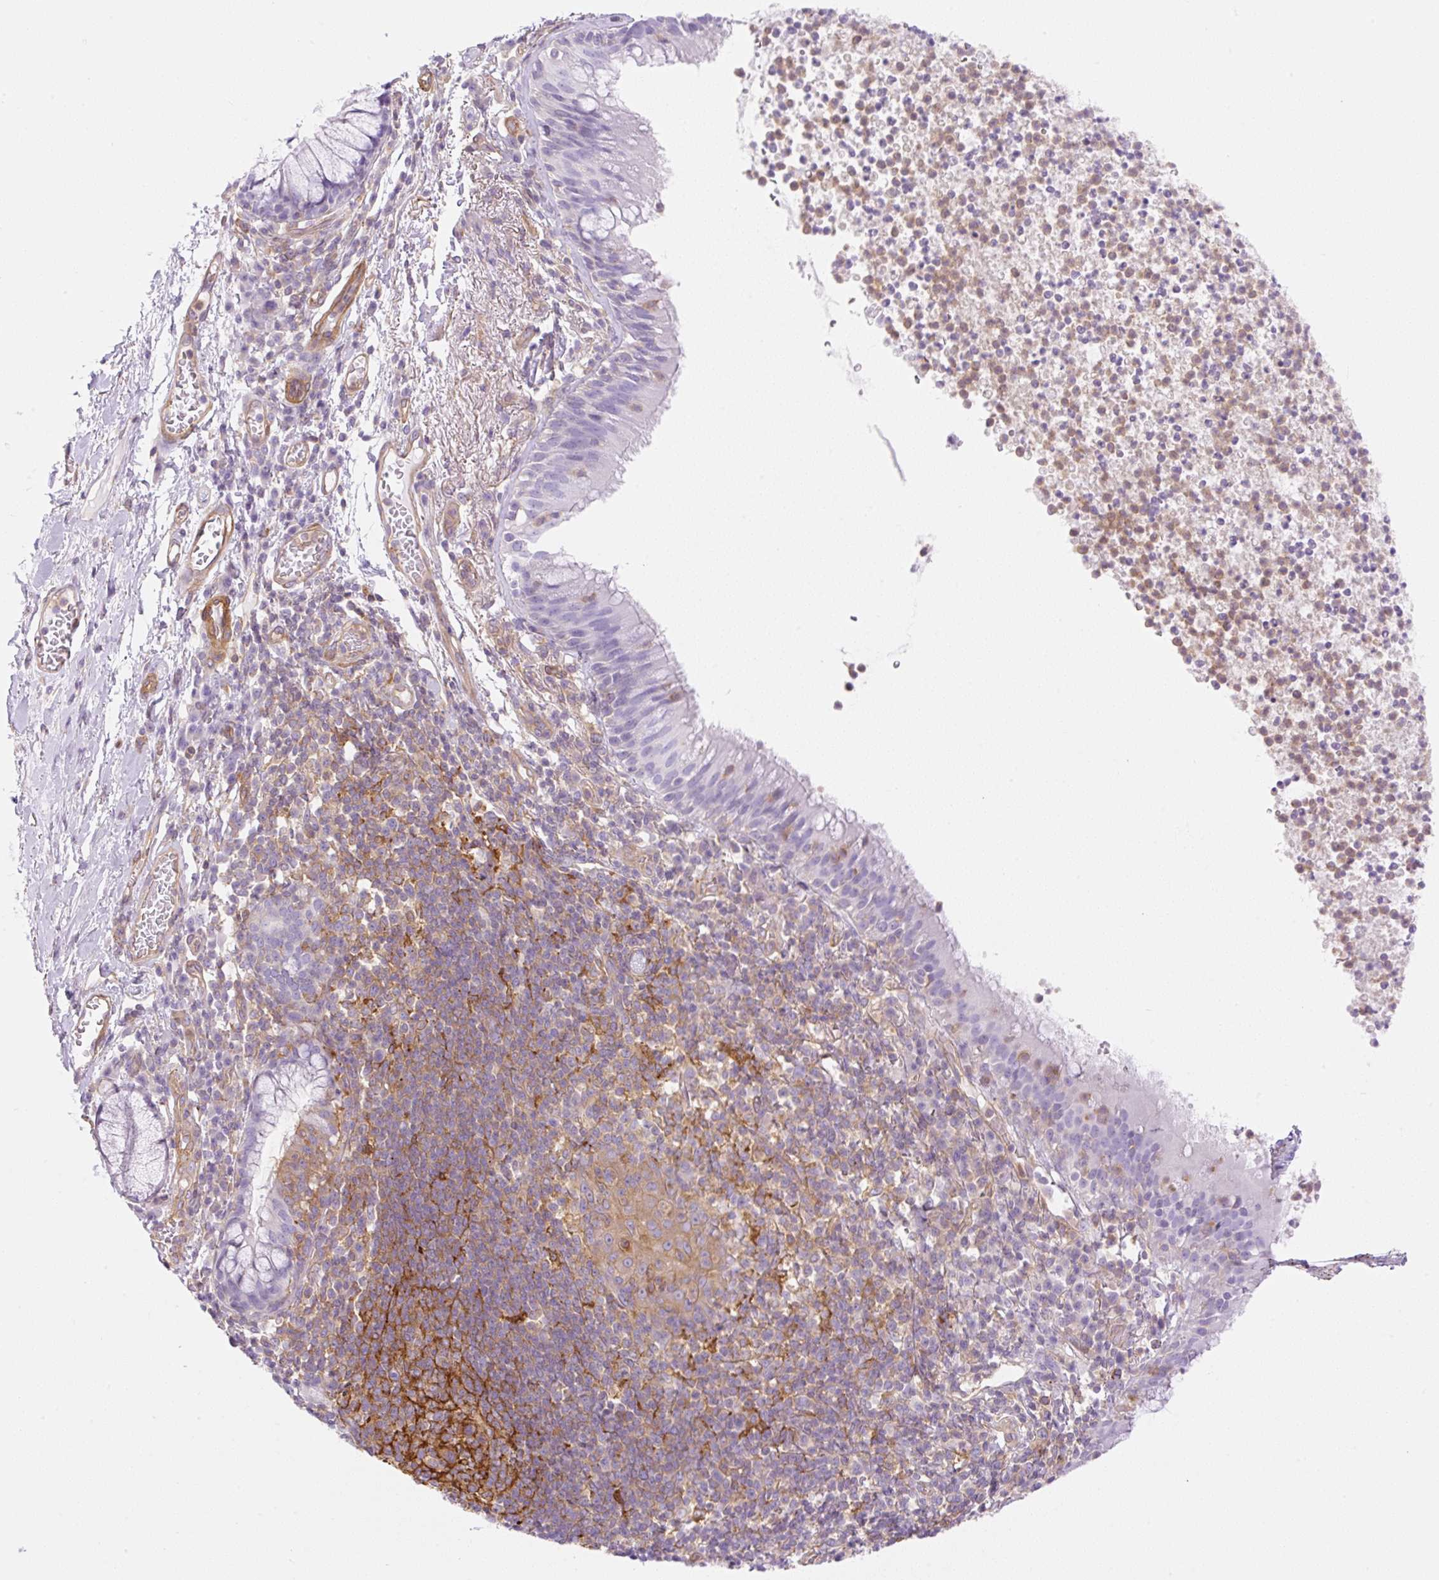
{"staining": {"intensity": "negative", "quantity": "none", "location": "none"}, "tissue": "bronchus", "cell_type": "Respiratory epithelial cells", "image_type": "normal", "snomed": [{"axis": "morphology", "description": "Normal tissue, NOS"}, {"axis": "topography", "description": "Cartilage tissue"}, {"axis": "topography", "description": "Bronchus"}], "caption": "There is no significant staining in respiratory epithelial cells of bronchus.", "gene": "EHD1", "patient": {"sex": "male", "age": 56}}